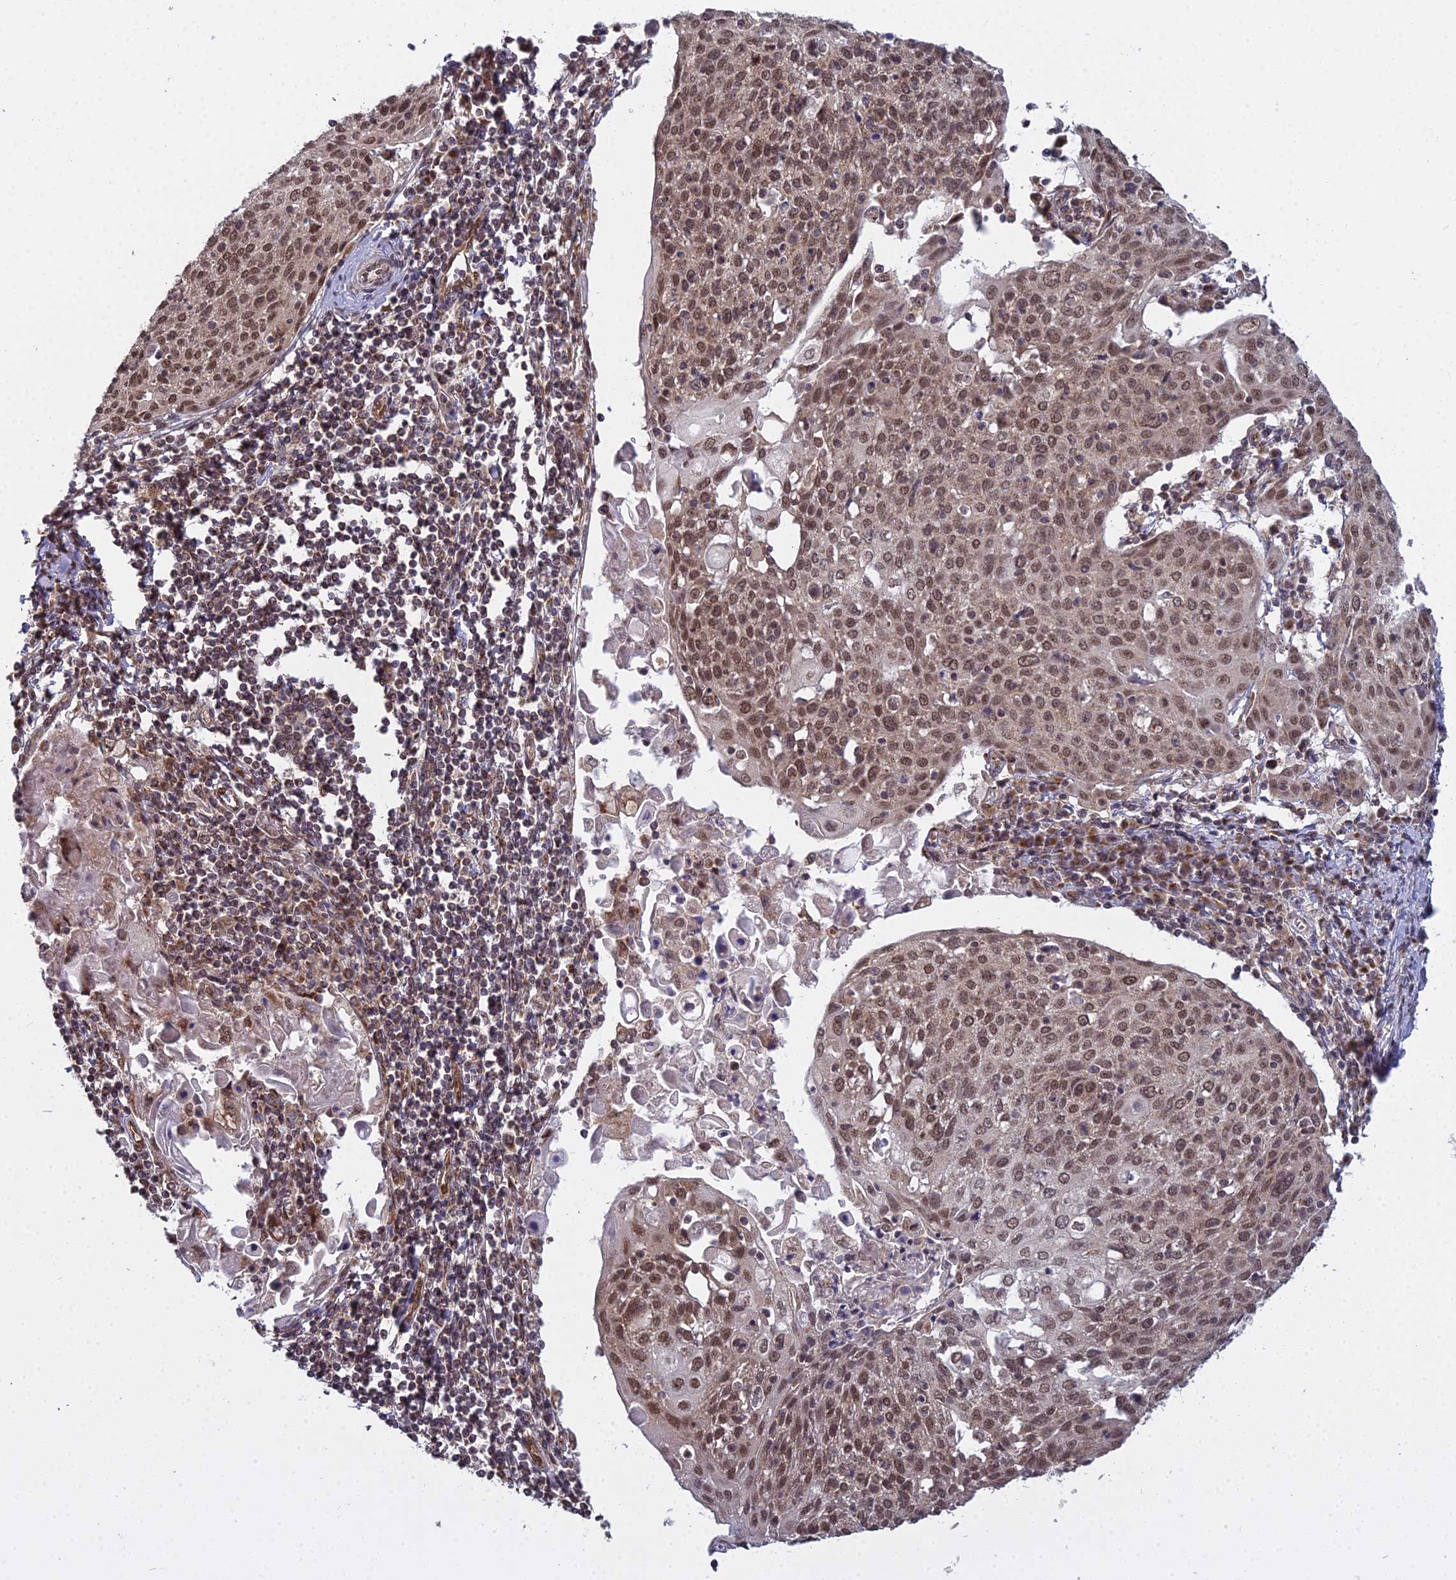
{"staining": {"intensity": "moderate", "quantity": ">75%", "location": "nuclear"}, "tissue": "cervical cancer", "cell_type": "Tumor cells", "image_type": "cancer", "snomed": [{"axis": "morphology", "description": "Squamous cell carcinoma, NOS"}, {"axis": "topography", "description": "Cervix"}], "caption": "Immunohistochemistry (IHC) histopathology image of neoplastic tissue: human cervical cancer (squamous cell carcinoma) stained using immunohistochemistry (IHC) demonstrates medium levels of moderate protein expression localized specifically in the nuclear of tumor cells, appearing as a nuclear brown color.", "gene": "MEOX1", "patient": {"sex": "female", "age": 67}}